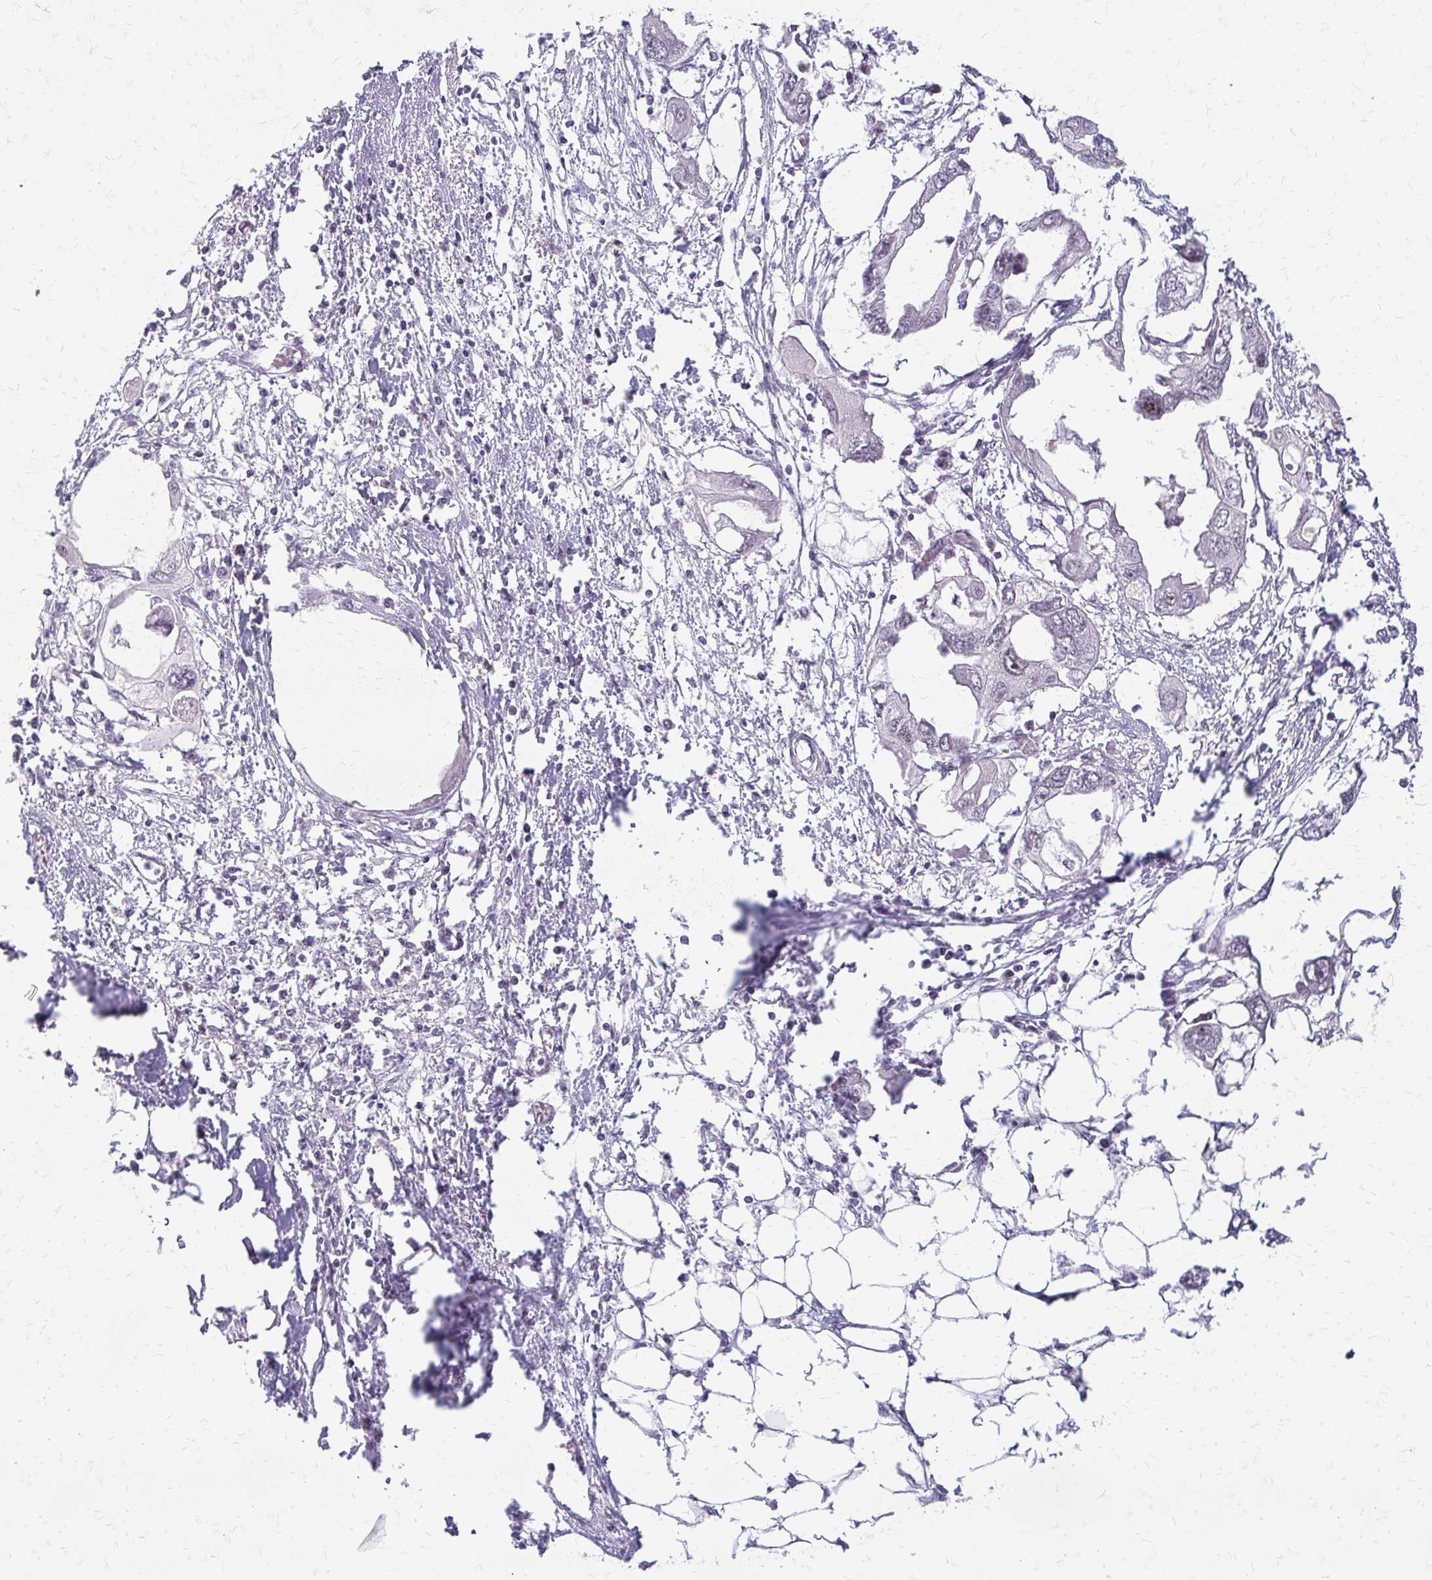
{"staining": {"intensity": "negative", "quantity": "none", "location": "none"}, "tissue": "endometrial cancer", "cell_type": "Tumor cells", "image_type": "cancer", "snomed": [{"axis": "morphology", "description": "Adenocarcinoma, NOS"}, {"axis": "morphology", "description": "Adenocarcinoma, metastatic, NOS"}, {"axis": "topography", "description": "Adipose tissue"}, {"axis": "topography", "description": "Endometrium"}], "caption": "Endometrial cancer stained for a protein using immunohistochemistry reveals no expression tumor cells.", "gene": "EED", "patient": {"sex": "female", "age": 67}}